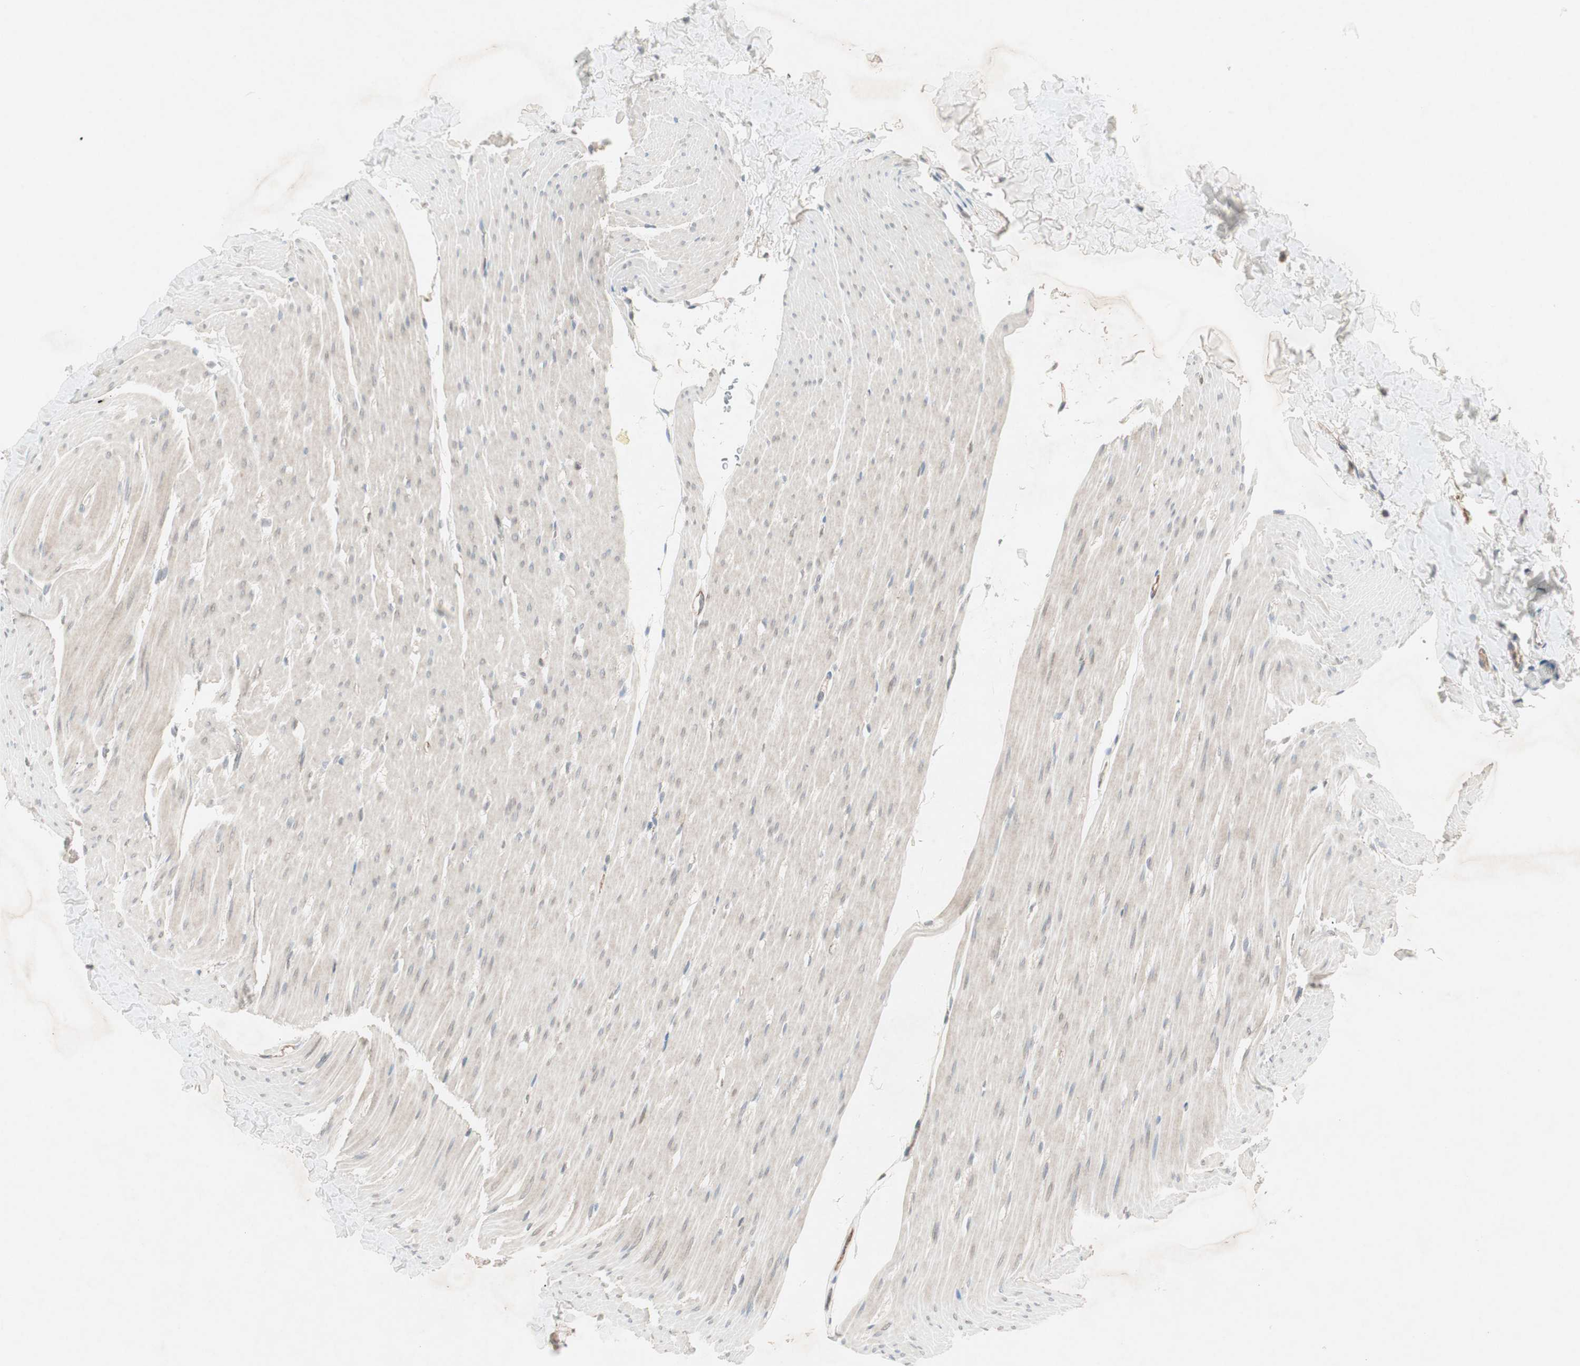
{"staining": {"intensity": "moderate", "quantity": ">75%", "location": "cytoplasmic/membranous"}, "tissue": "rectum", "cell_type": "Glandular cells", "image_type": "normal", "snomed": [{"axis": "morphology", "description": "Normal tissue, NOS"}, {"axis": "topography", "description": "Rectum"}], "caption": "Immunohistochemistry of benign human rectum demonstrates medium levels of moderate cytoplasmic/membranous positivity in approximately >75% of glandular cells.", "gene": "FGFR4", "patient": {"sex": "female", "age": 24}}